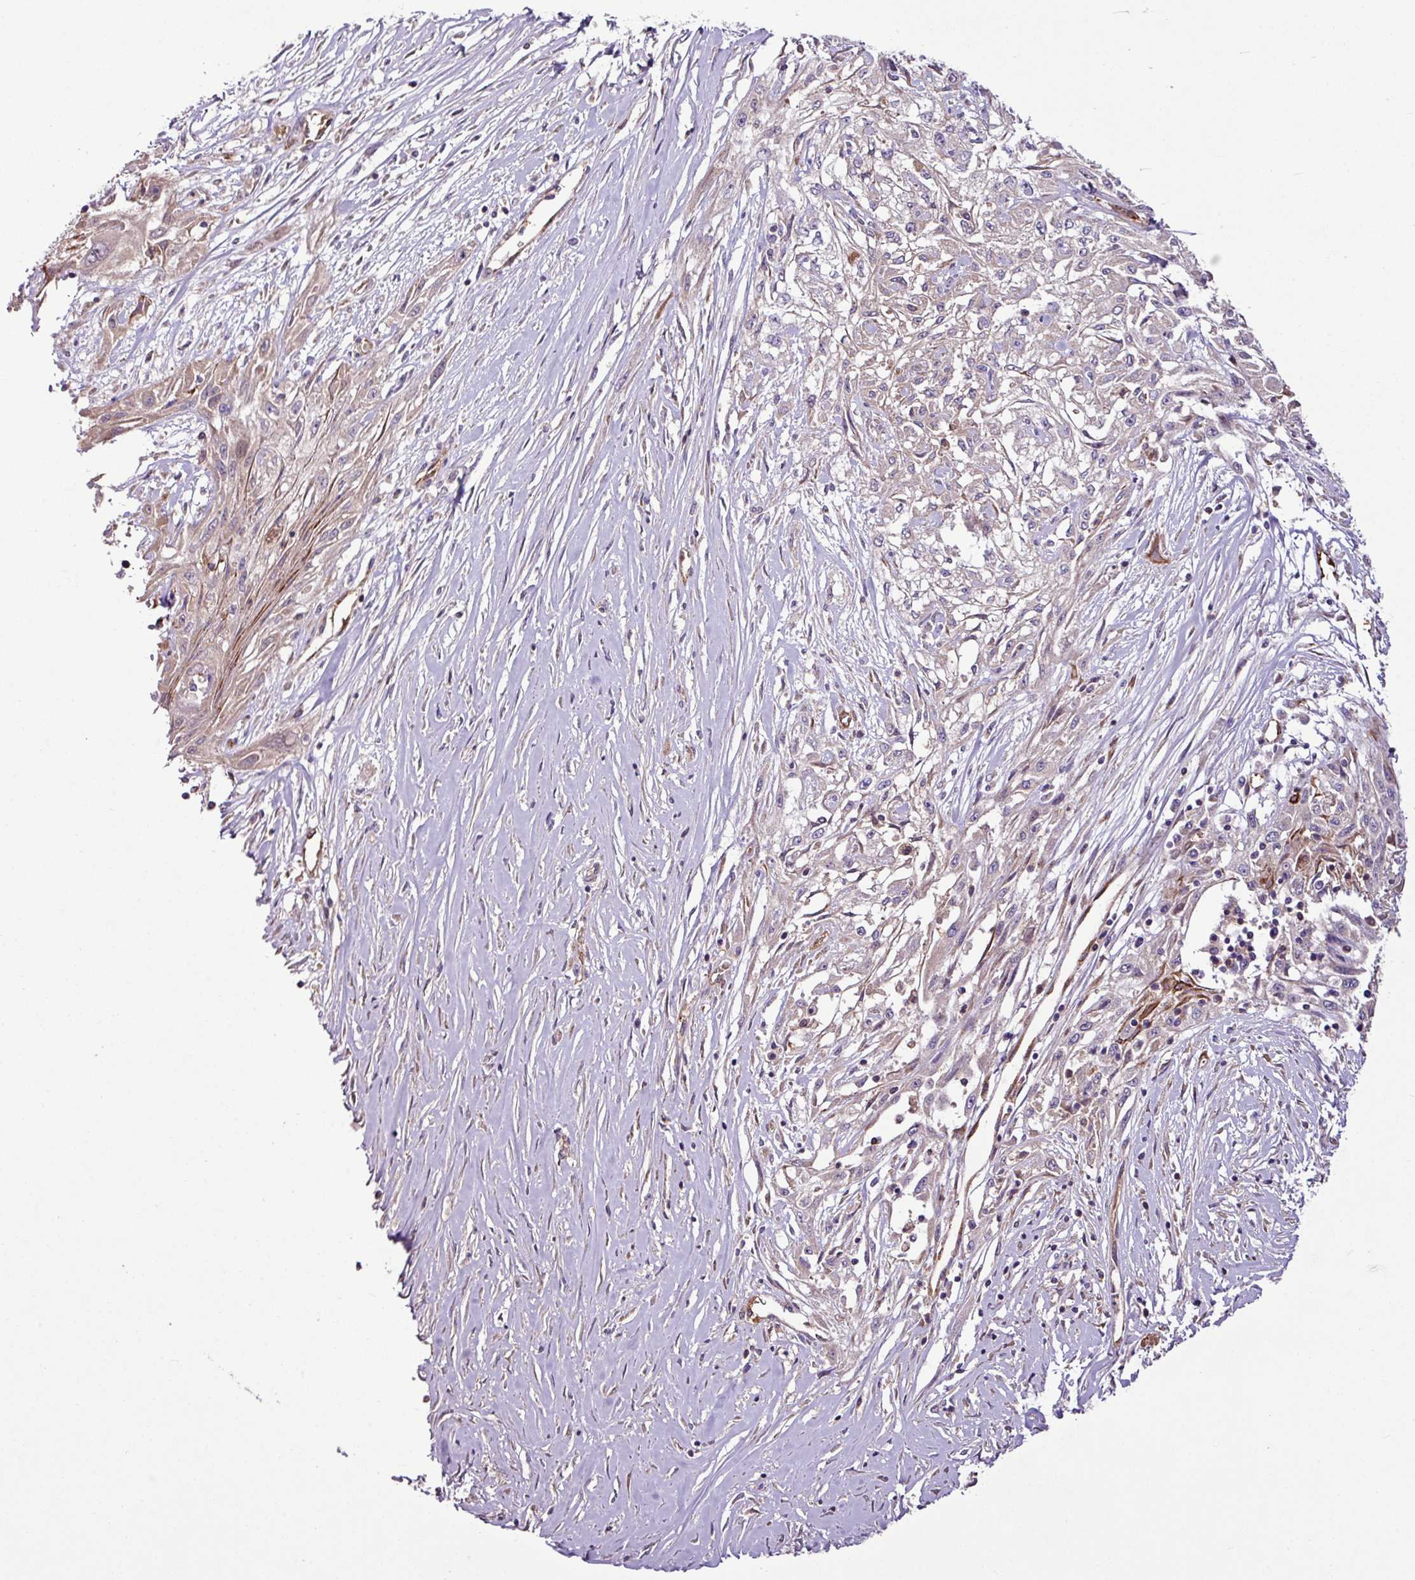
{"staining": {"intensity": "negative", "quantity": "none", "location": "none"}, "tissue": "skin cancer", "cell_type": "Tumor cells", "image_type": "cancer", "snomed": [{"axis": "morphology", "description": "Squamous cell carcinoma, NOS"}, {"axis": "morphology", "description": "Squamous cell carcinoma, metastatic, NOS"}, {"axis": "topography", "description": "Skin"}, {"axis": "topography", "description": "Lymph node"}], "caption": "The micrograph demonstrates no significant positivity in tumor cells of squamous cell carcinoma (skin).", "gene": "ZNF106", "patient": {"sex": "male", "age": 75}}